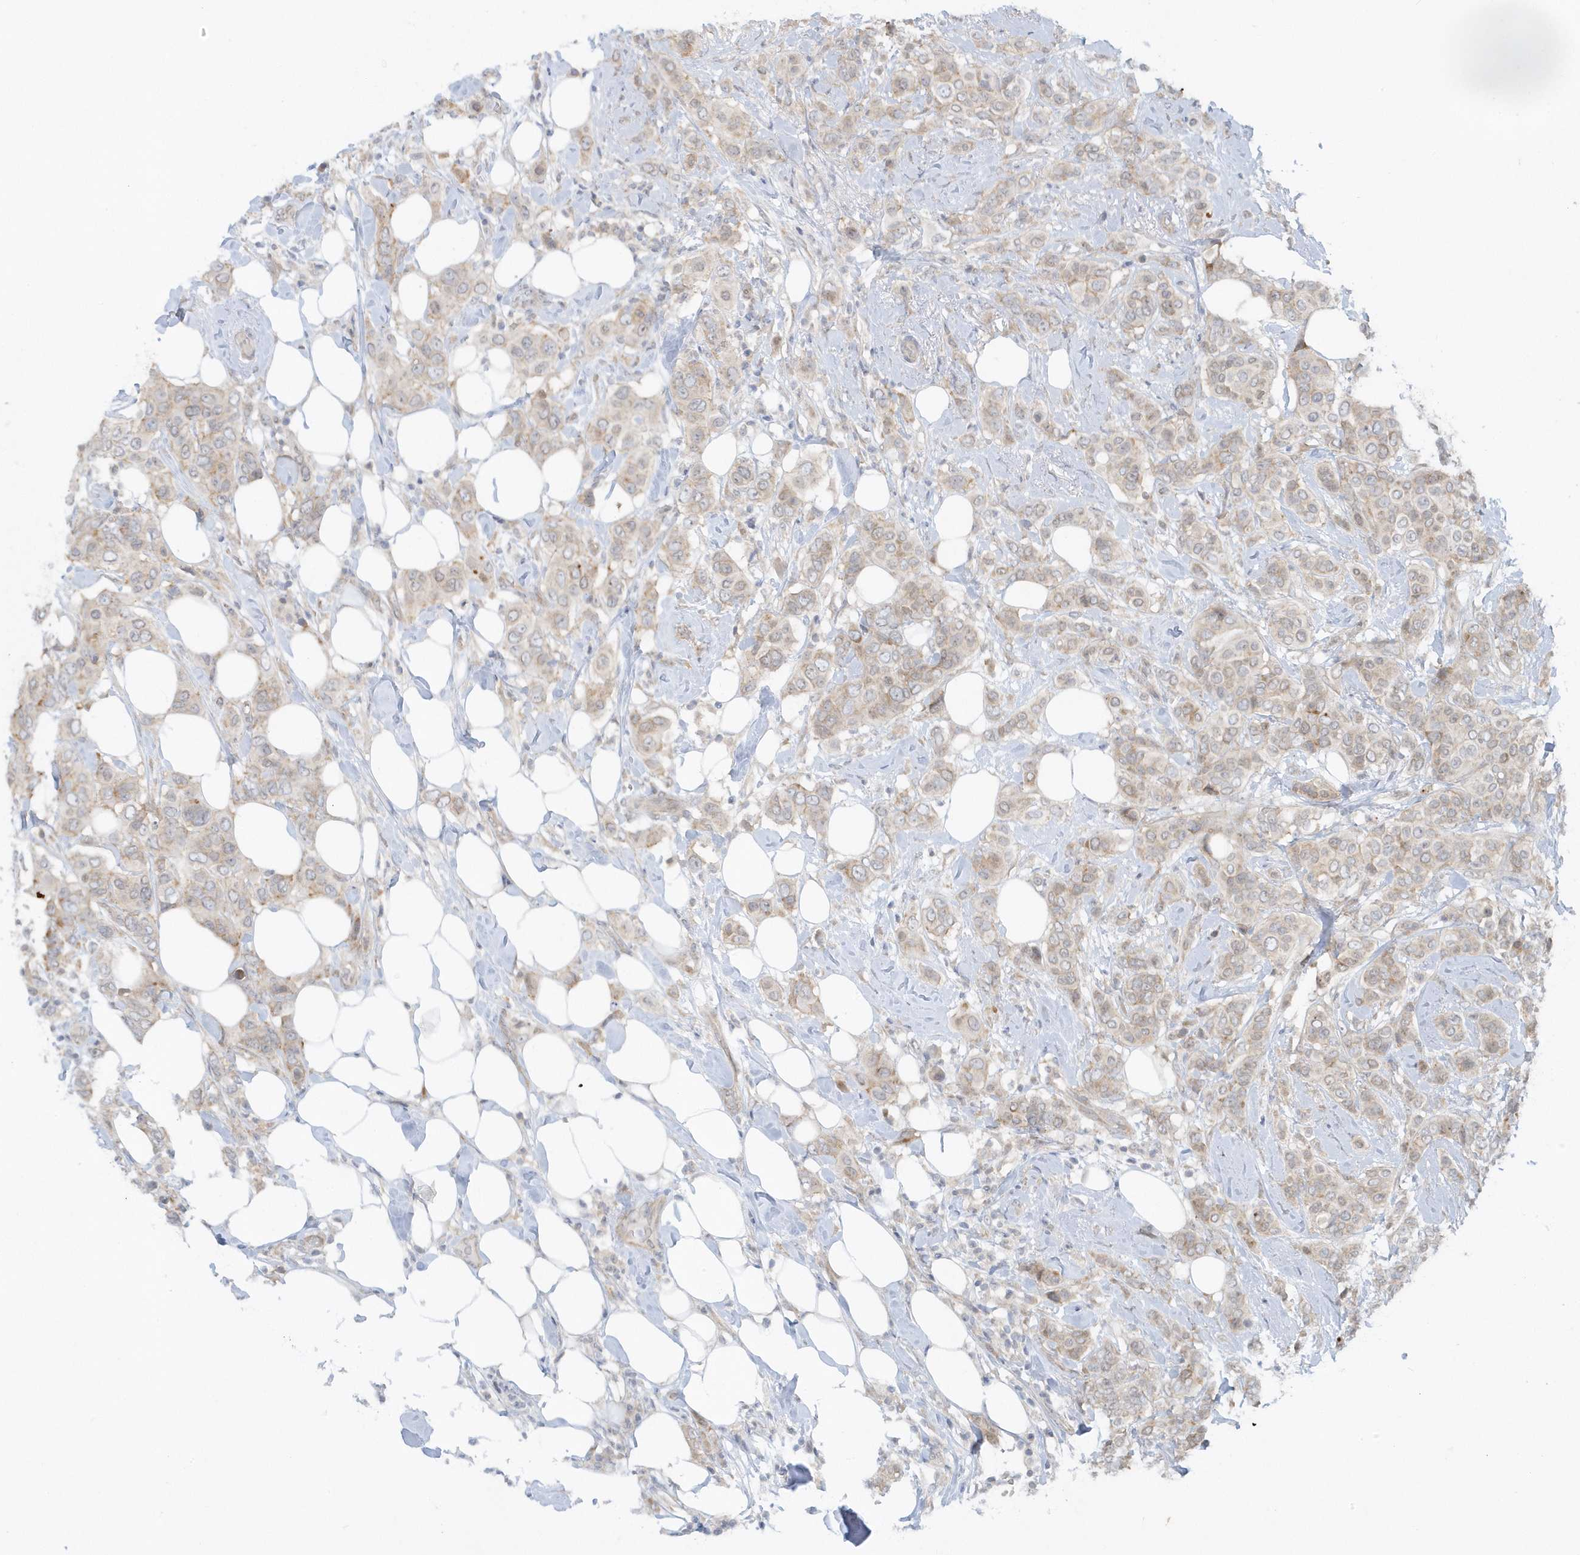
{"staining": {"intensity": "weak", "quantity": ">75%", "location": "cytoplasmic/membranous,nuclear"}, "tissue": "breast cancer", "cell_type": "Tumor cells", "image_type": "cancer", "snomed": [{"axis": "morphology", "description": "Lobular carcinoma"}, {"axis": "topography", "description": "Breast"}], "caption": "Breast lobular carcinoma stained with a brown dye reveals weak cytoplasmic/membranous and nuclear positive staining in about >75% of tumor cells.", "gene": "SCN3A", "patient": {"sex": "female", "age": 51}}